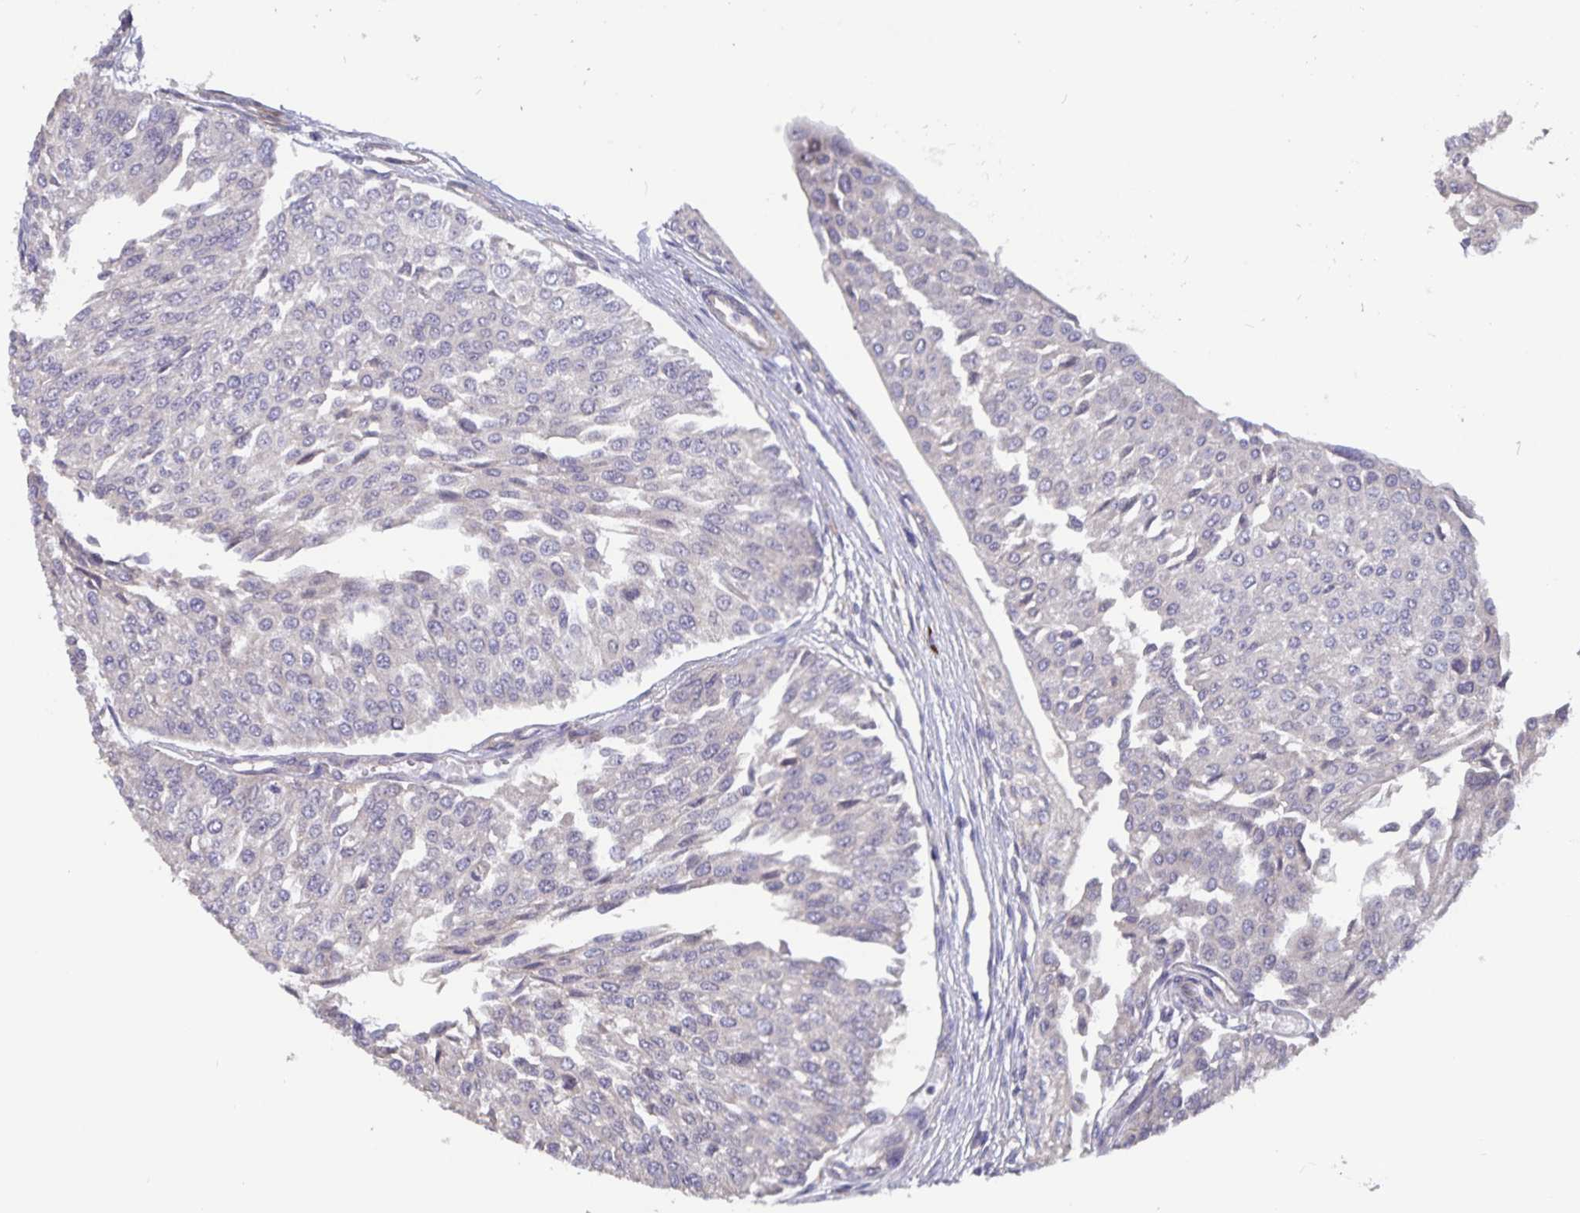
{"staining": {"intensity": "negative", "quantity": "none", "location": "none"}, "tissue": "urothelial cancer", "cell_type": "Tumor cells", "image_type": "cancer", "snomed": [{"axis": "morphology", "description": "Urothelial carcinoma, NOS"}, {"axis": "topography", "description": "Urinary bladder"}], "caption": "This is an IHC image of human urothelial cancer. There is no expression in tumor cells.", "gene": "FBXL16", "patient": {"sex": "male", "age": 67}}